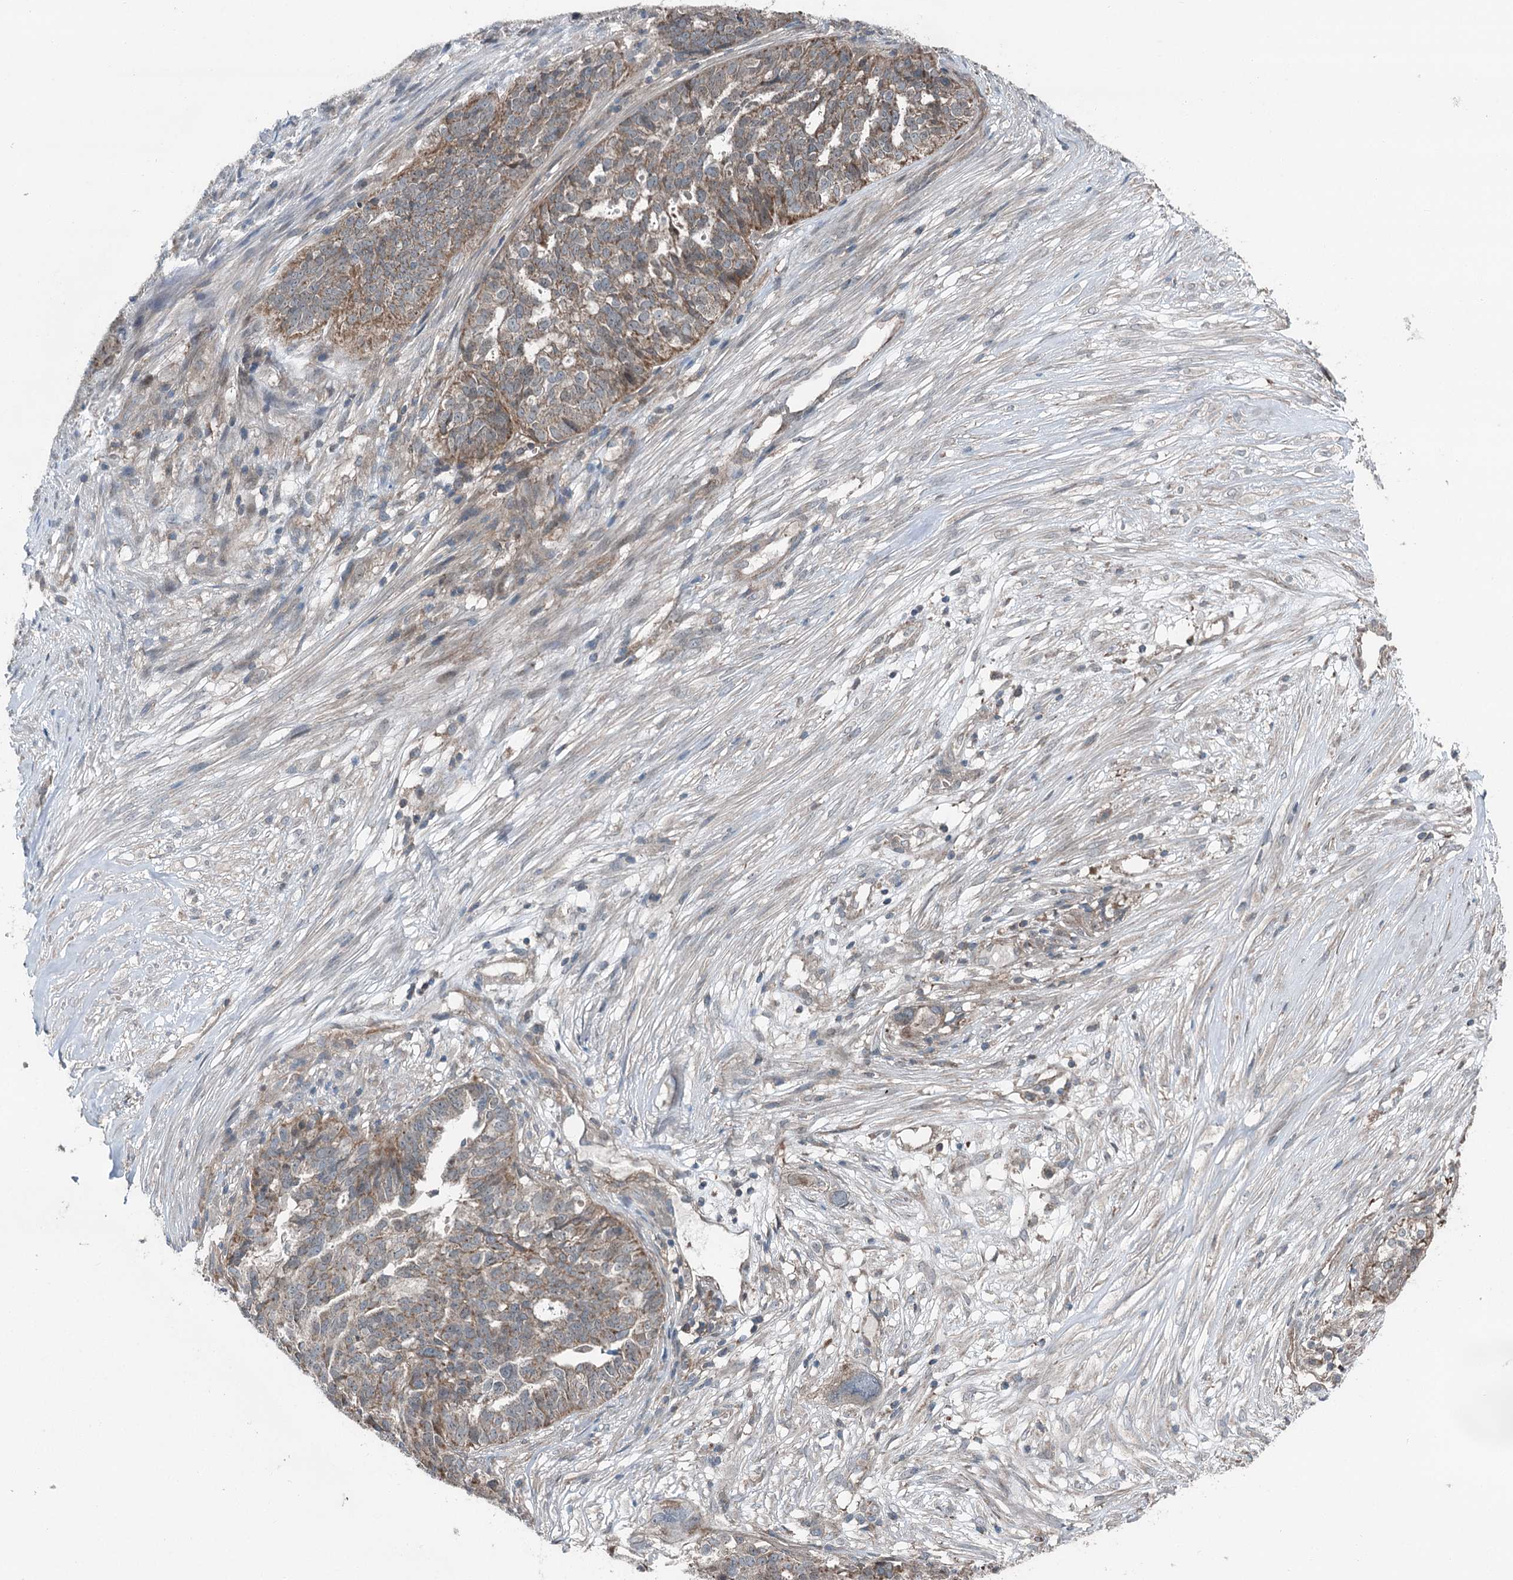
{"staining": {"intensity": "moderate", "quantity": "<25%", "location": "cytoplasmic/membranous"}, "tissue": "ovarian cancer", "cell_type": "Tumor cells", "image_type": "cancer", "snomed": [{"axis": "morphology", "description": "Cystadenocarcinoma, serous, NOS"}, {"axis": "topography", "description": "Ovary"}], "caption": "The image shows staining of ovarian serous cystadenocarcinoma, revealing moderate cytoplasmic/membranous protein positivity (brown color) within tumor cells.", "gene": "SKIC3", "patient": {"sex": "female", "age": 59}}